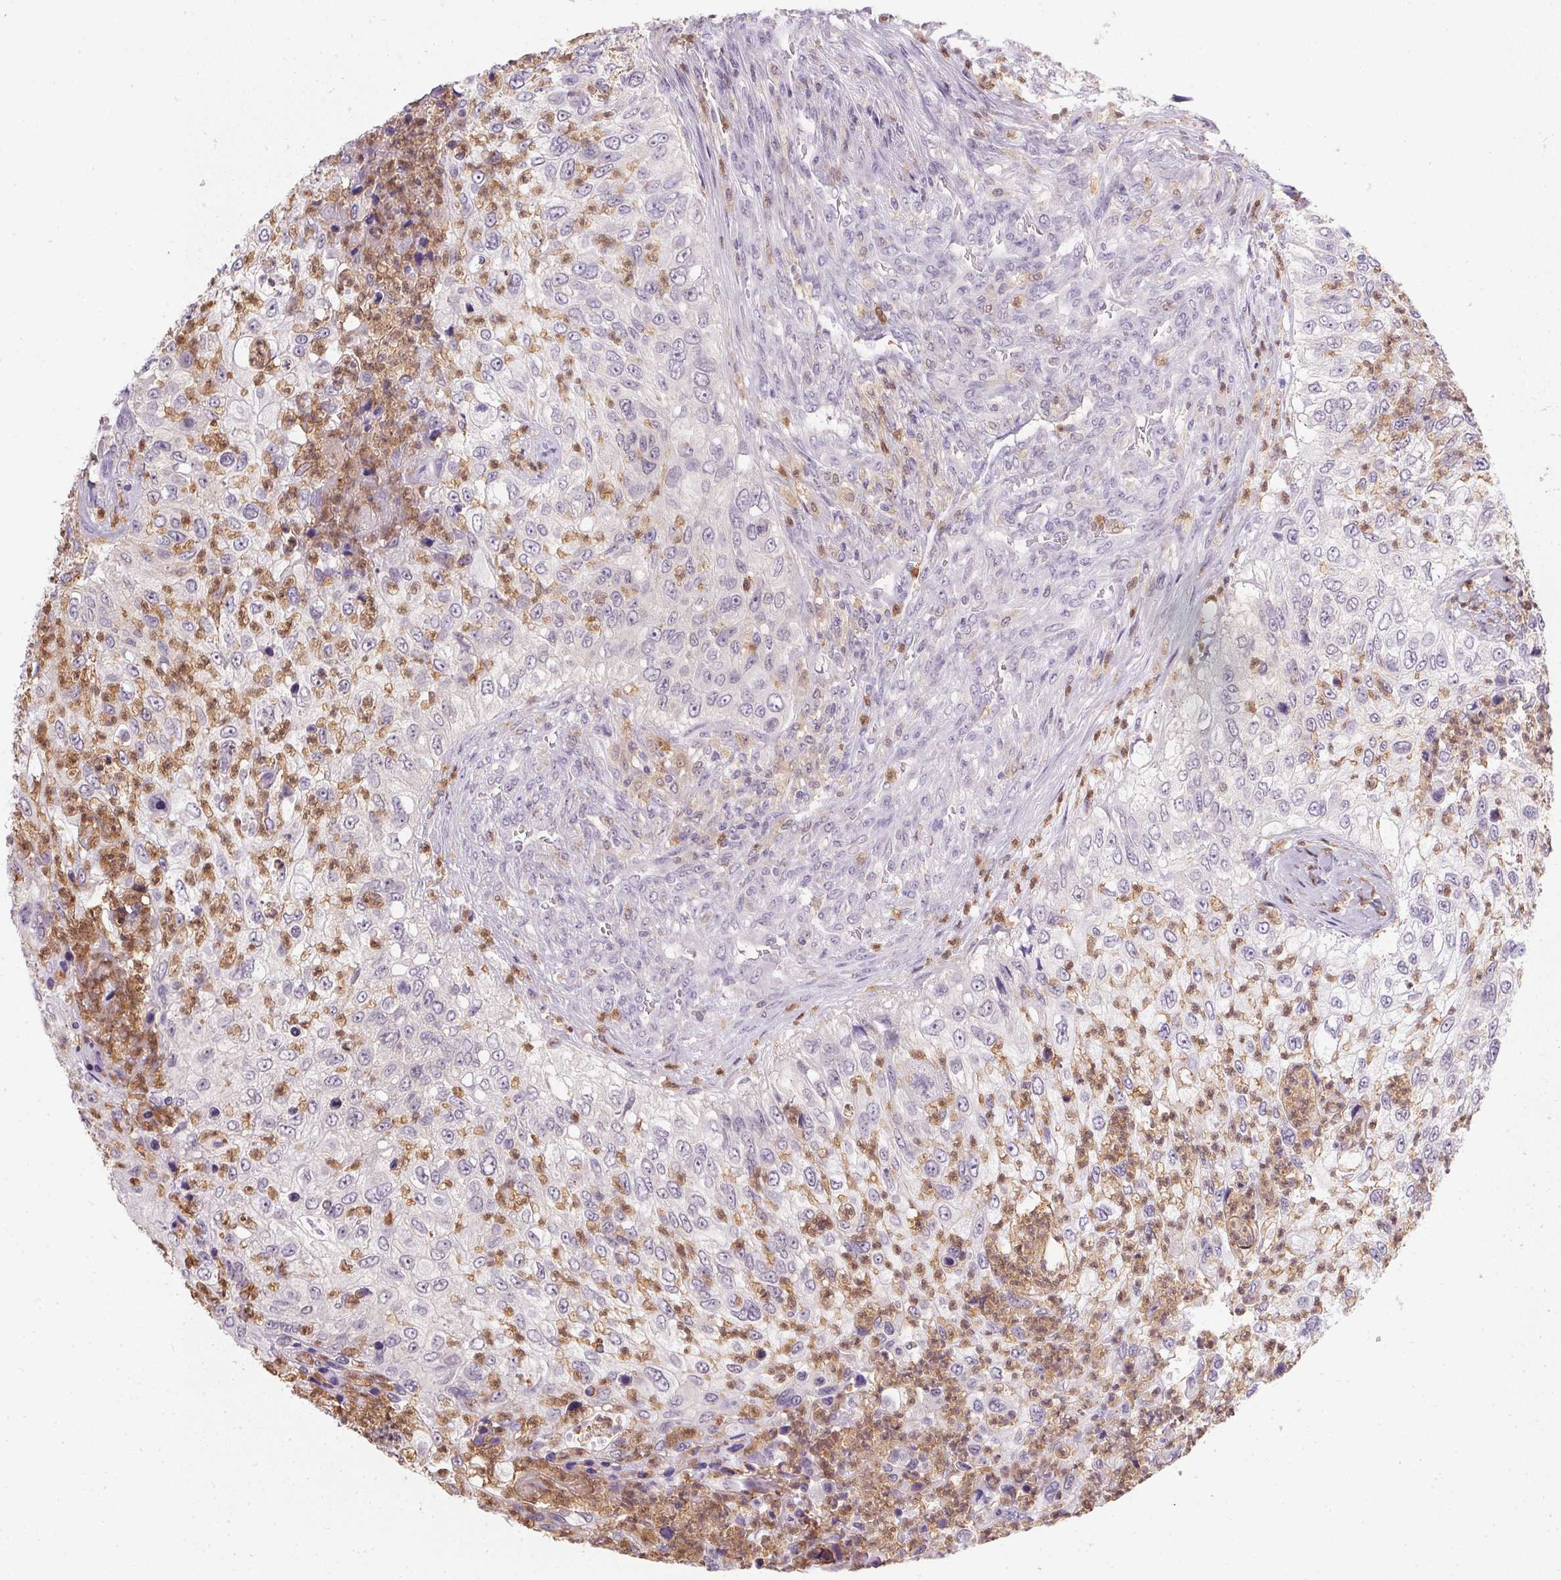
{"staining": {"intensity": "negative", "quantity": "none", "location": "none"}, "tissue": "urothelial cancer", "cell_type": "Tumor cells", "image_type": "cancer", "snomed": [{"axis": "morphology", "description": "Urothelial carcinoma, High grade"}, {"axis": "topography", "description": "Urinary bladder"}], "caption": "A high-resolution micrograph shows immunohistochemistry (IHC) staining of high-grade urothelial carcinoma, which reveals no significant staining in tumor cells.", "gene": "DNAJC5G", "patient": {"sex": "female", "age": 60}}